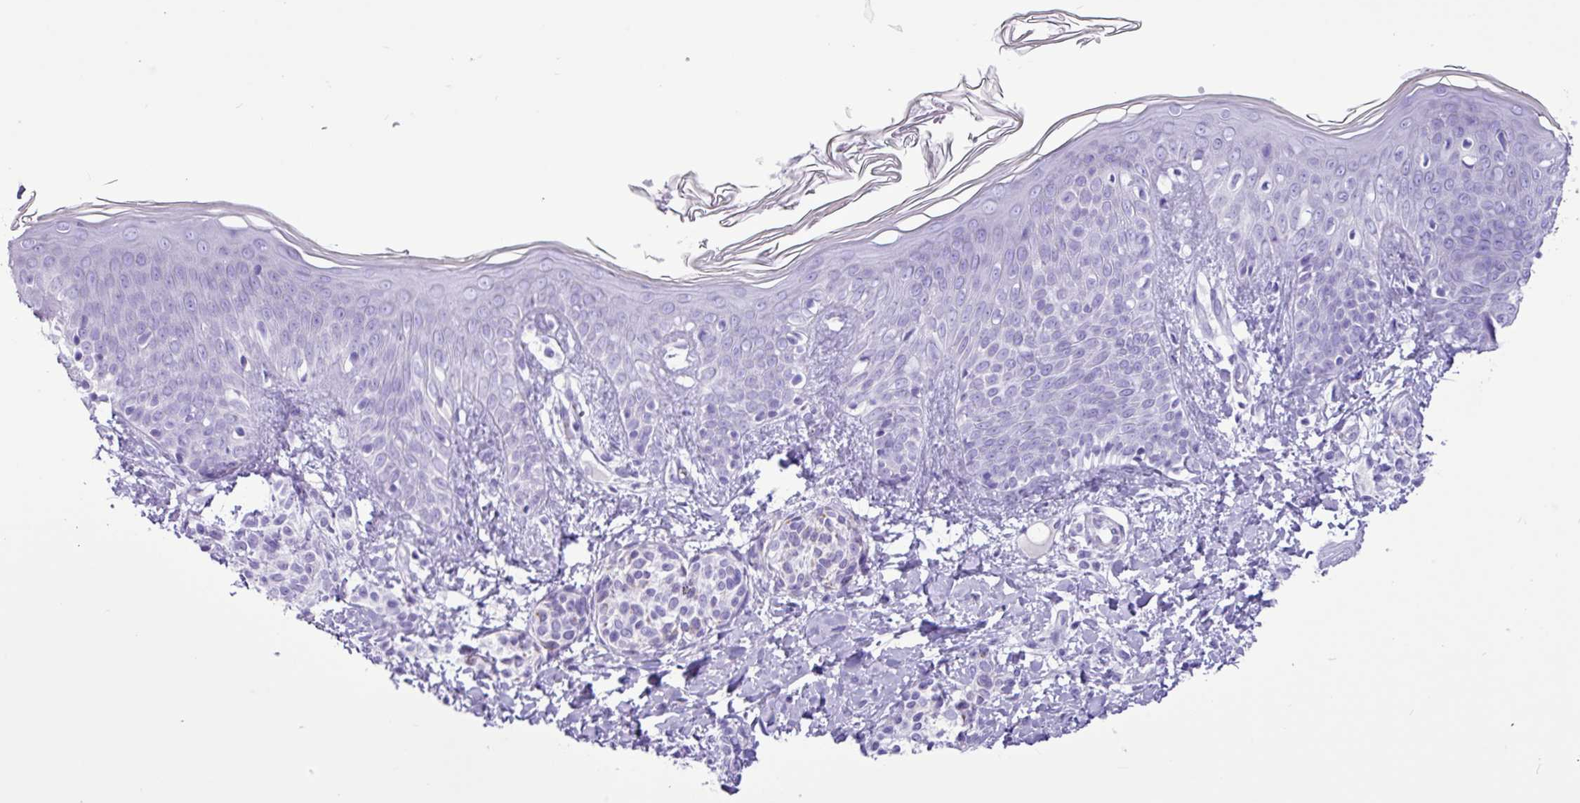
{"staining": {"intensity": "negative", "quantity": "none", "location": "none"}, "tissue": "skin", "cell_type": "Fibroblasts", "image_type": "normal", "snomed": [{"axis": "morphology", "description": "Normal tissue, NOS"}, {"axis": "topography", "description": "Skin"}], "caption": "An immunohistochemistry (IHC) histopathology image of normal skin is shown. There is no staining in fibroblasts of skin.", "gene": "CKMT2", "patient": {"sex": "male", "age": 16}}